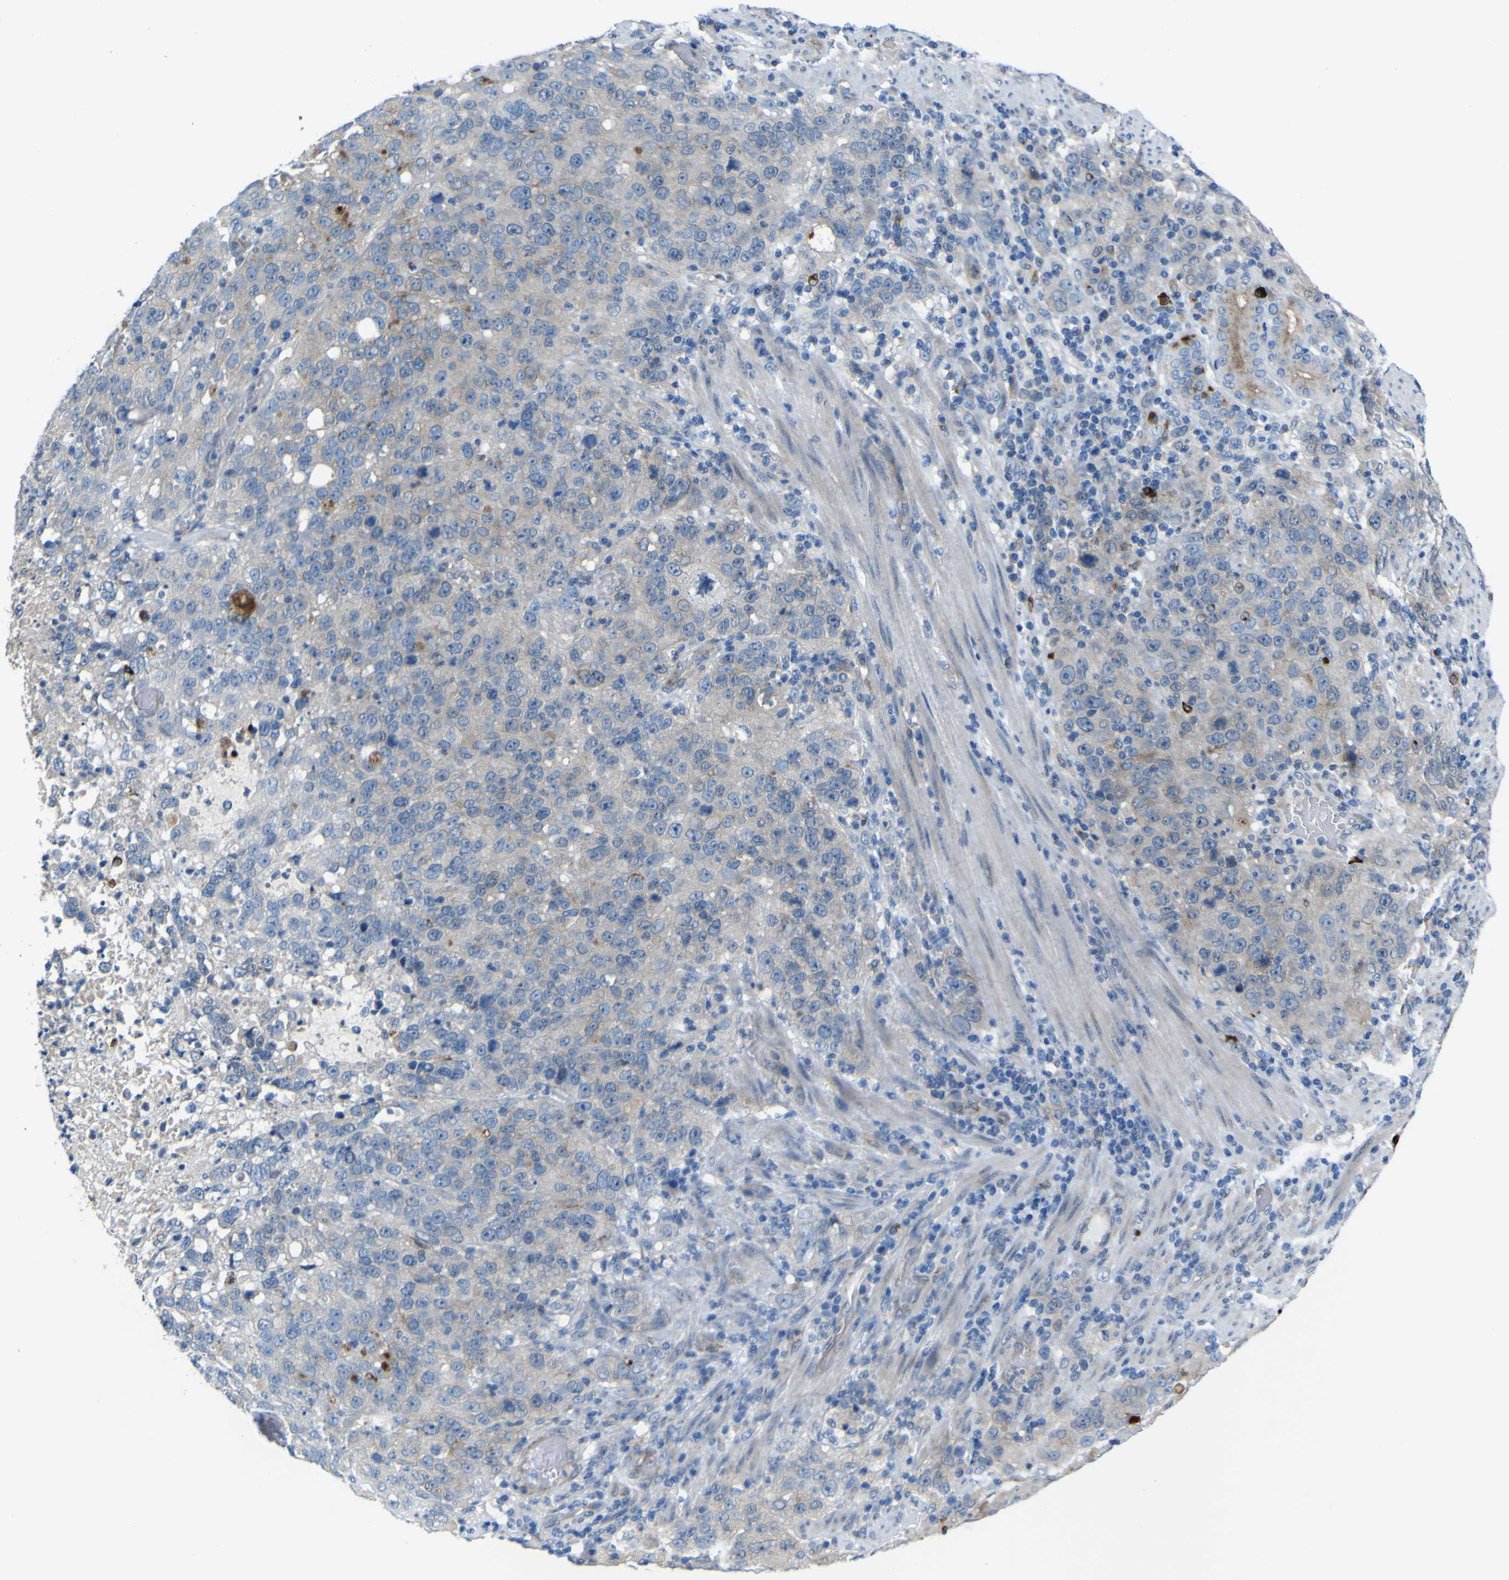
{"staining": {"intensity": "weak", "quantity": "<25%", "location": "cytoplasmic/membranous"}, "tissue": "stomach cancer", "cell_type": "Tumor cells", "image_type": "cancer", "snomed": [{"axis": "morphology", "description": "Normal tissue, NOS"}, {"axis": "morphology", "description": "Adenocarcinoma, NOS"}, {"axis": "topography", "description": "Stomach"}], "caption": "Protein analysis of stomach cancer (adenocarcinoma) displays no significant staining in tumor cells.", "gene": "CST3", "patient": {"sex": "male", "age": 48}}